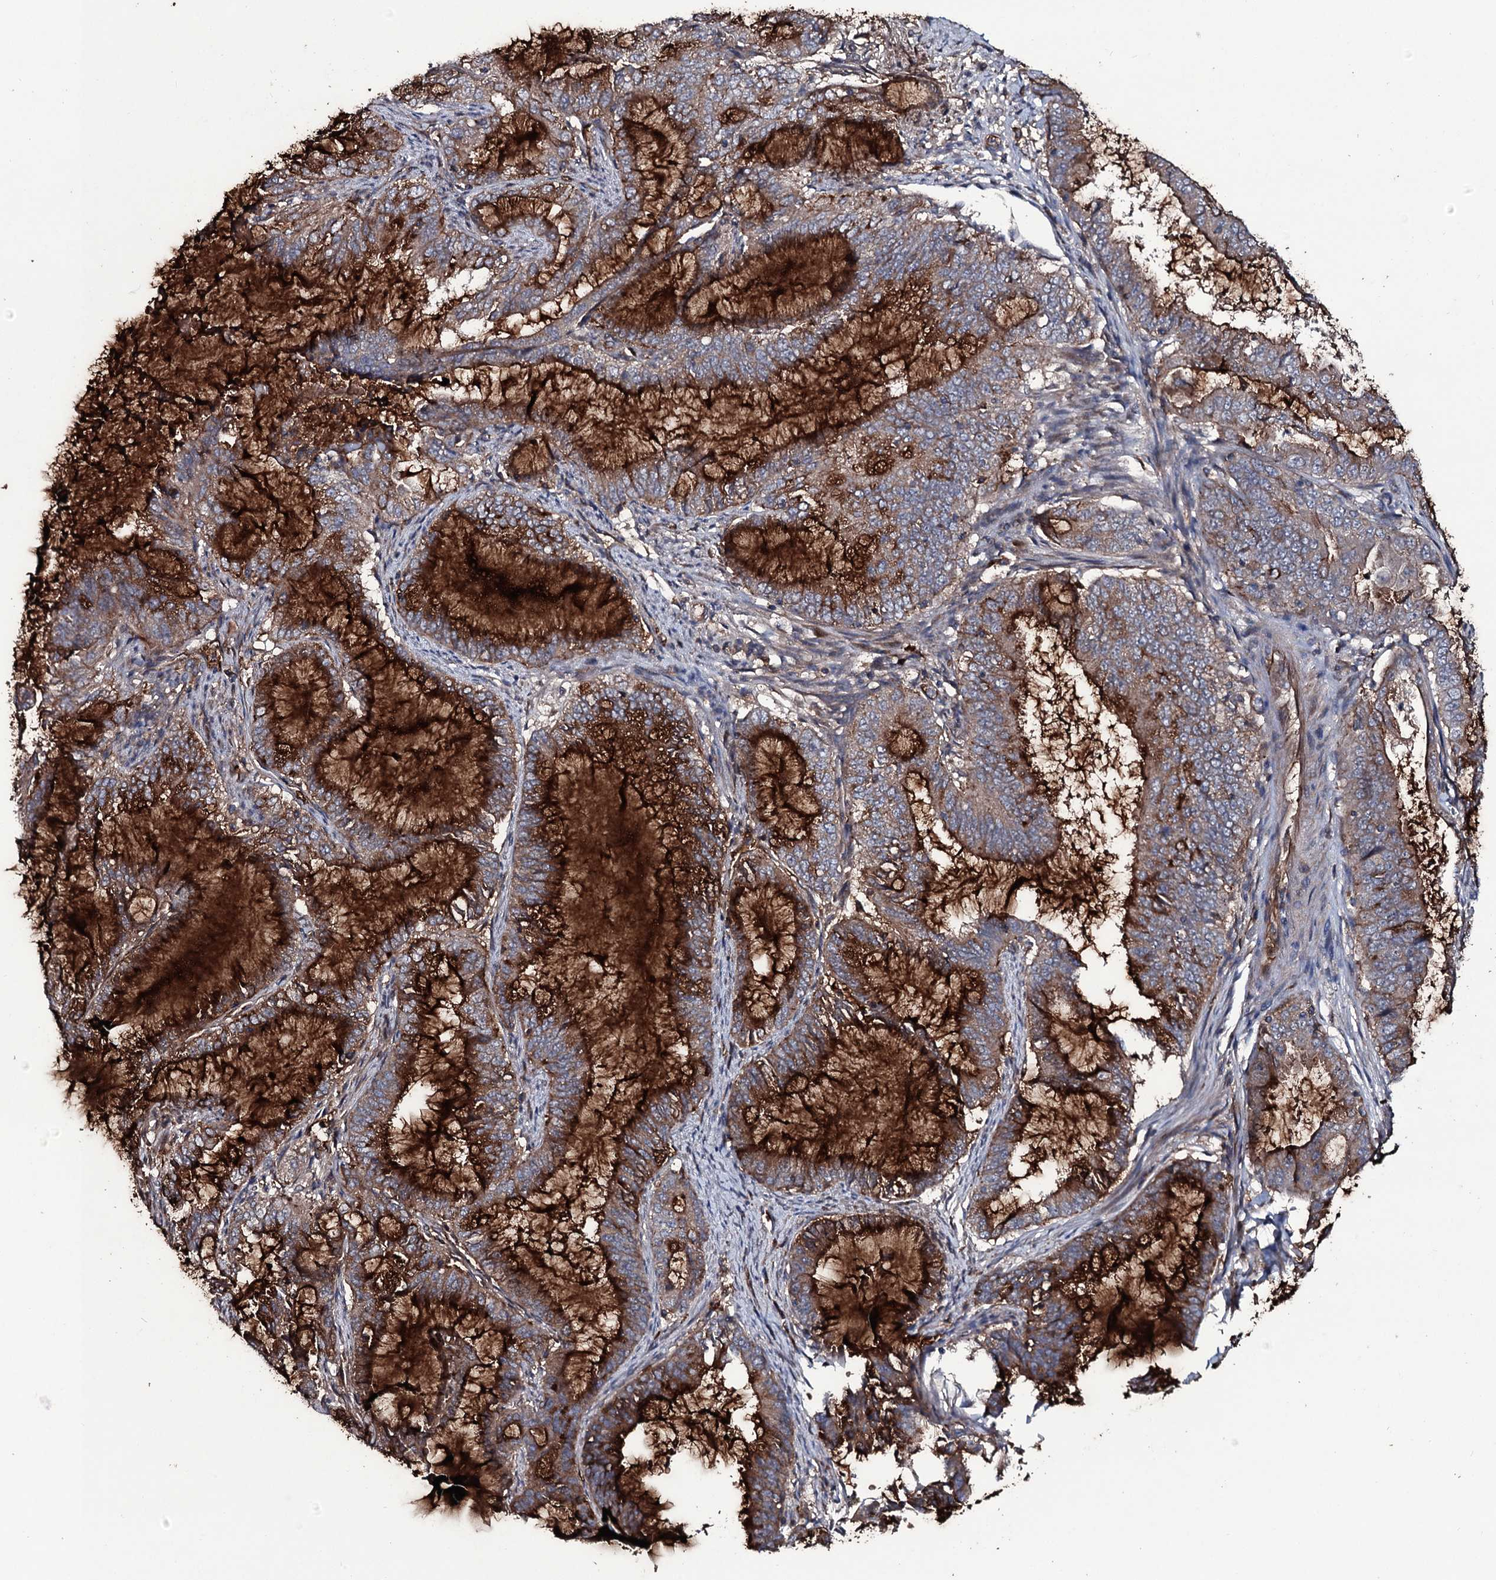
{"staining": {"intensity": "strong", "quantity": "25%-75%", "location": "cytoplasmic/membranous"}, "tissue": "endometrial cancer", "cell_type": "Tumor cells", "image_type": "cancer", "snomed": [{"axis": "morphology", "description": "Adenocarcinoma, NOS"}, {"axis": "topography", "description": "Endometrium"}], "caption": "Endometrial adenocarcinoma was stained to show a protein in brown. There is high levels of strong cytoplasmic/membranous expression in about 25%-75% of tumor cells. (brown staining indicates protein expression, while blue staining denotes nuclei).", "gene": "ZSWIM8", "patient": {"sex": "female", "age": 51}}